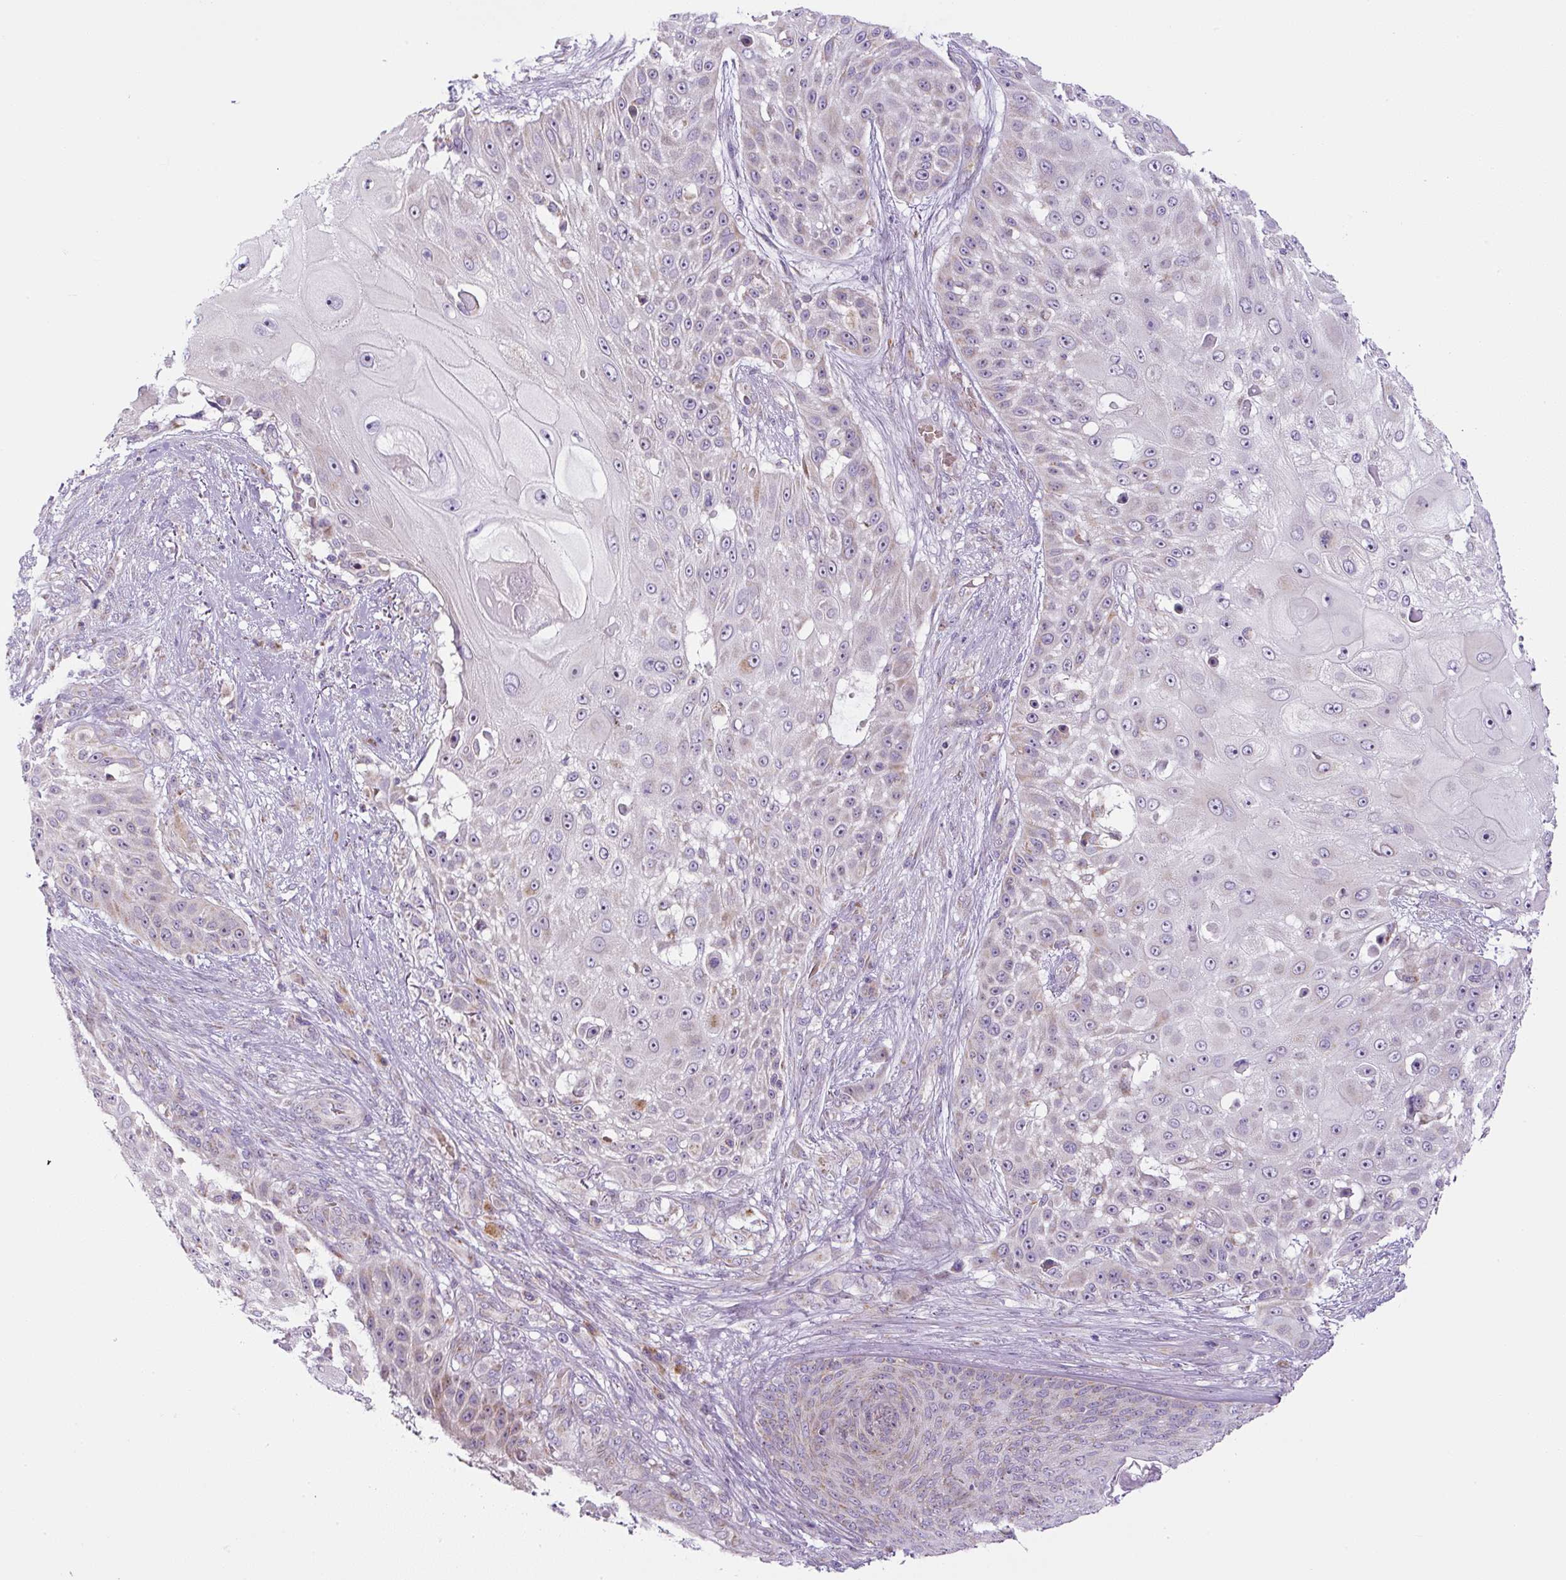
{"staining": {"intensity": "moderate", "quantity": "<25%", "location": "cytoplasmic/membranous"}, "tissue": "skin cancer", "cell_type": "Tumor cells", "image_type": "cancer", "snomed": [{"axis": "morphology", "description": "Squamous cell carcinoma, NOS"}, {"axis": "topography", "description": "Skin"}], "caption": "There is low levels of moderate cytoplasmic/membranous positivity in tumor cells of skin squamous cell carcinoma, as demonstrated by immunohistochemical staining (brown color).", "gene": "ZNF596", "patient": {"sex": "female", "age": 86}}